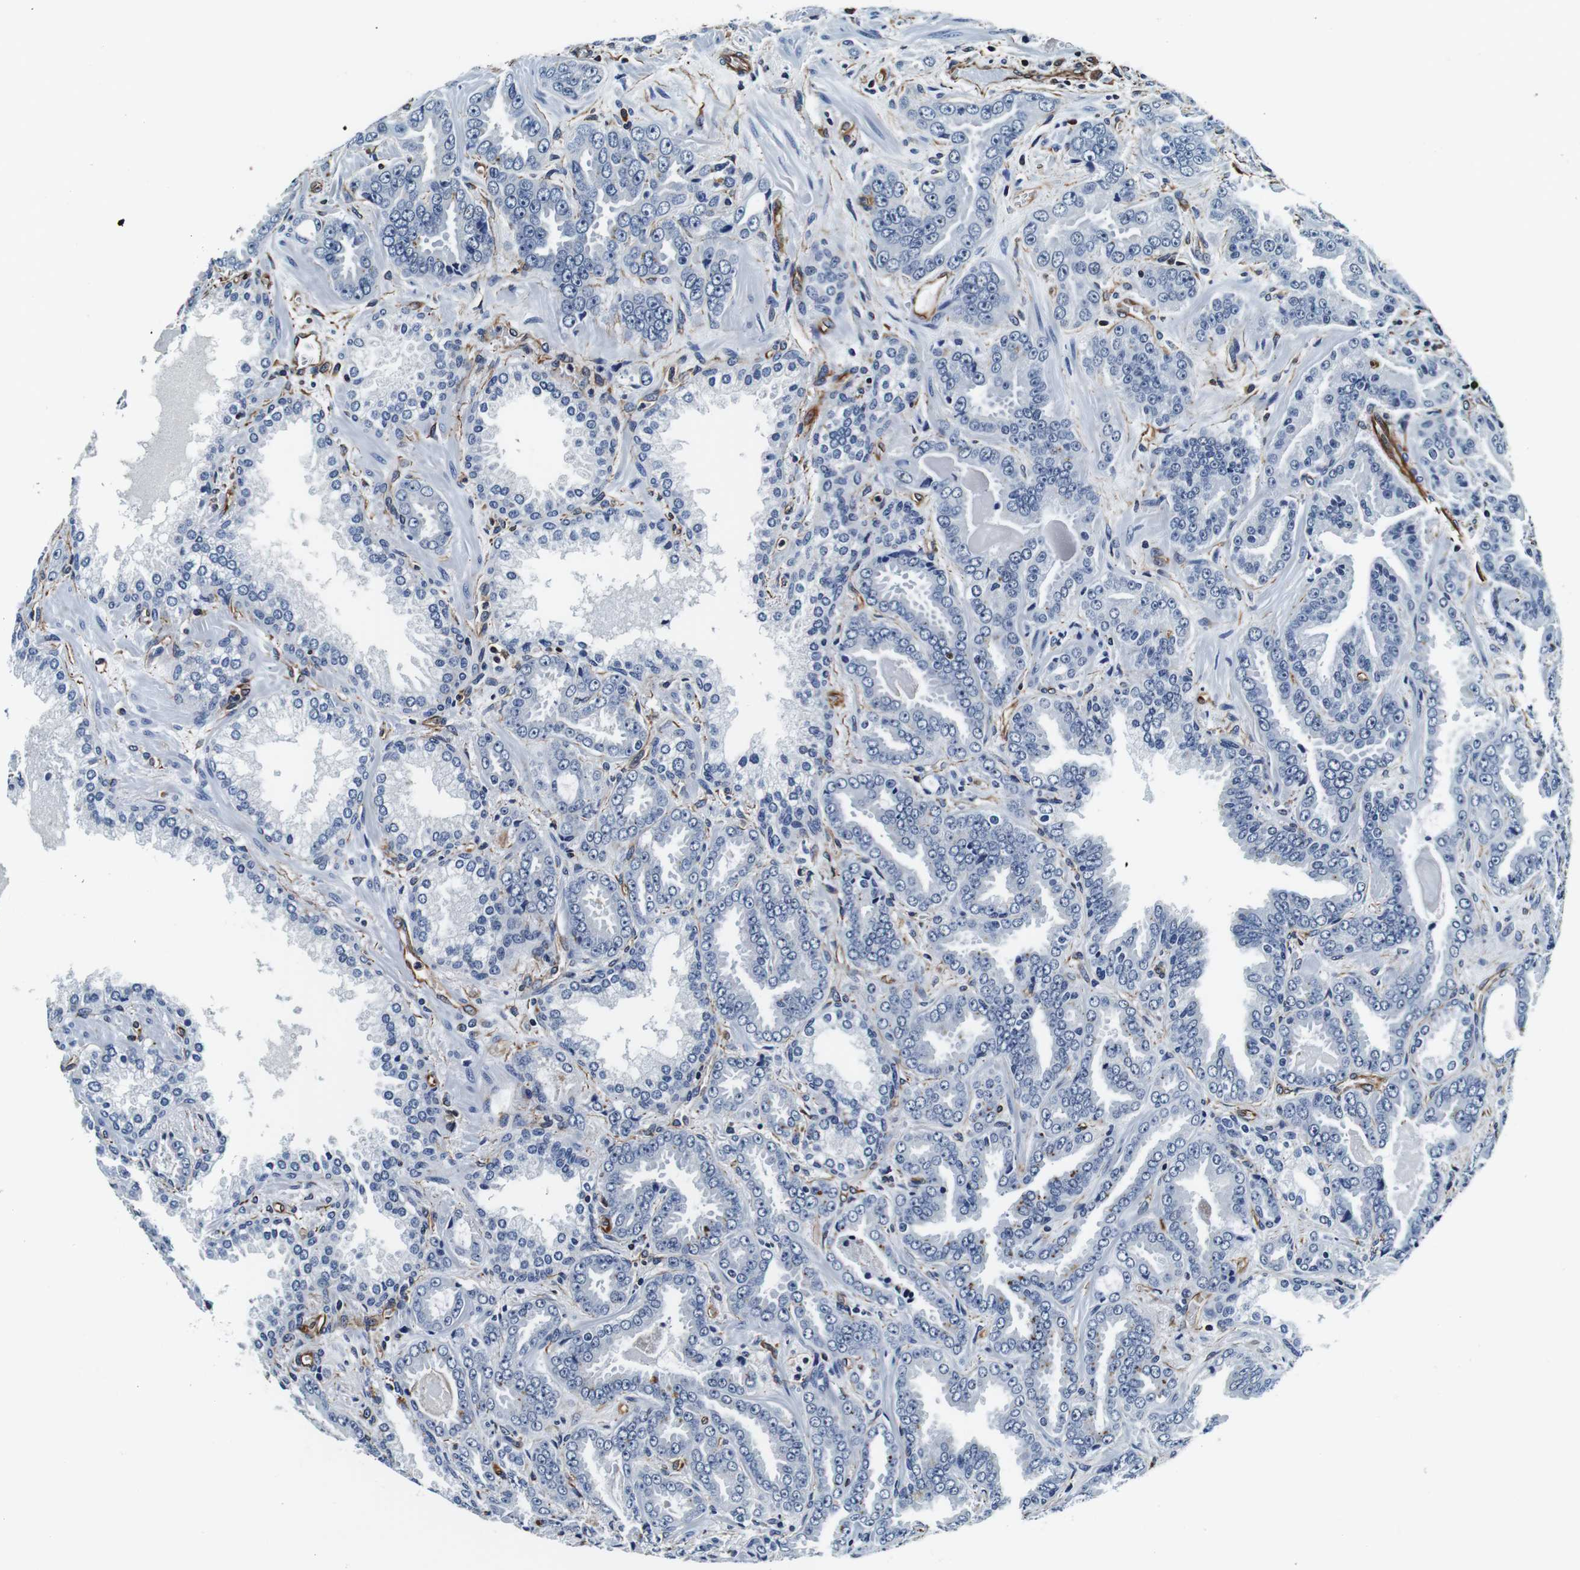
{"staining": {"intensity": "negative", "quantity": "none", "location": "none"}, "tissue": "prostate cancer", "cell_type": "Tumor cells", "image_type": "cancer", "snomed": [{"axis": "morphology", "description": "Adenocarcinoma, Low grade"}, {"axis": "topography", "description": "Prostate"}], "caption": "Photomicrograph shows no protein staining in tumor cells of prostate cancer tissue.", "gene": "GJE1", "patient": {"sex": "male", "age": 60}}